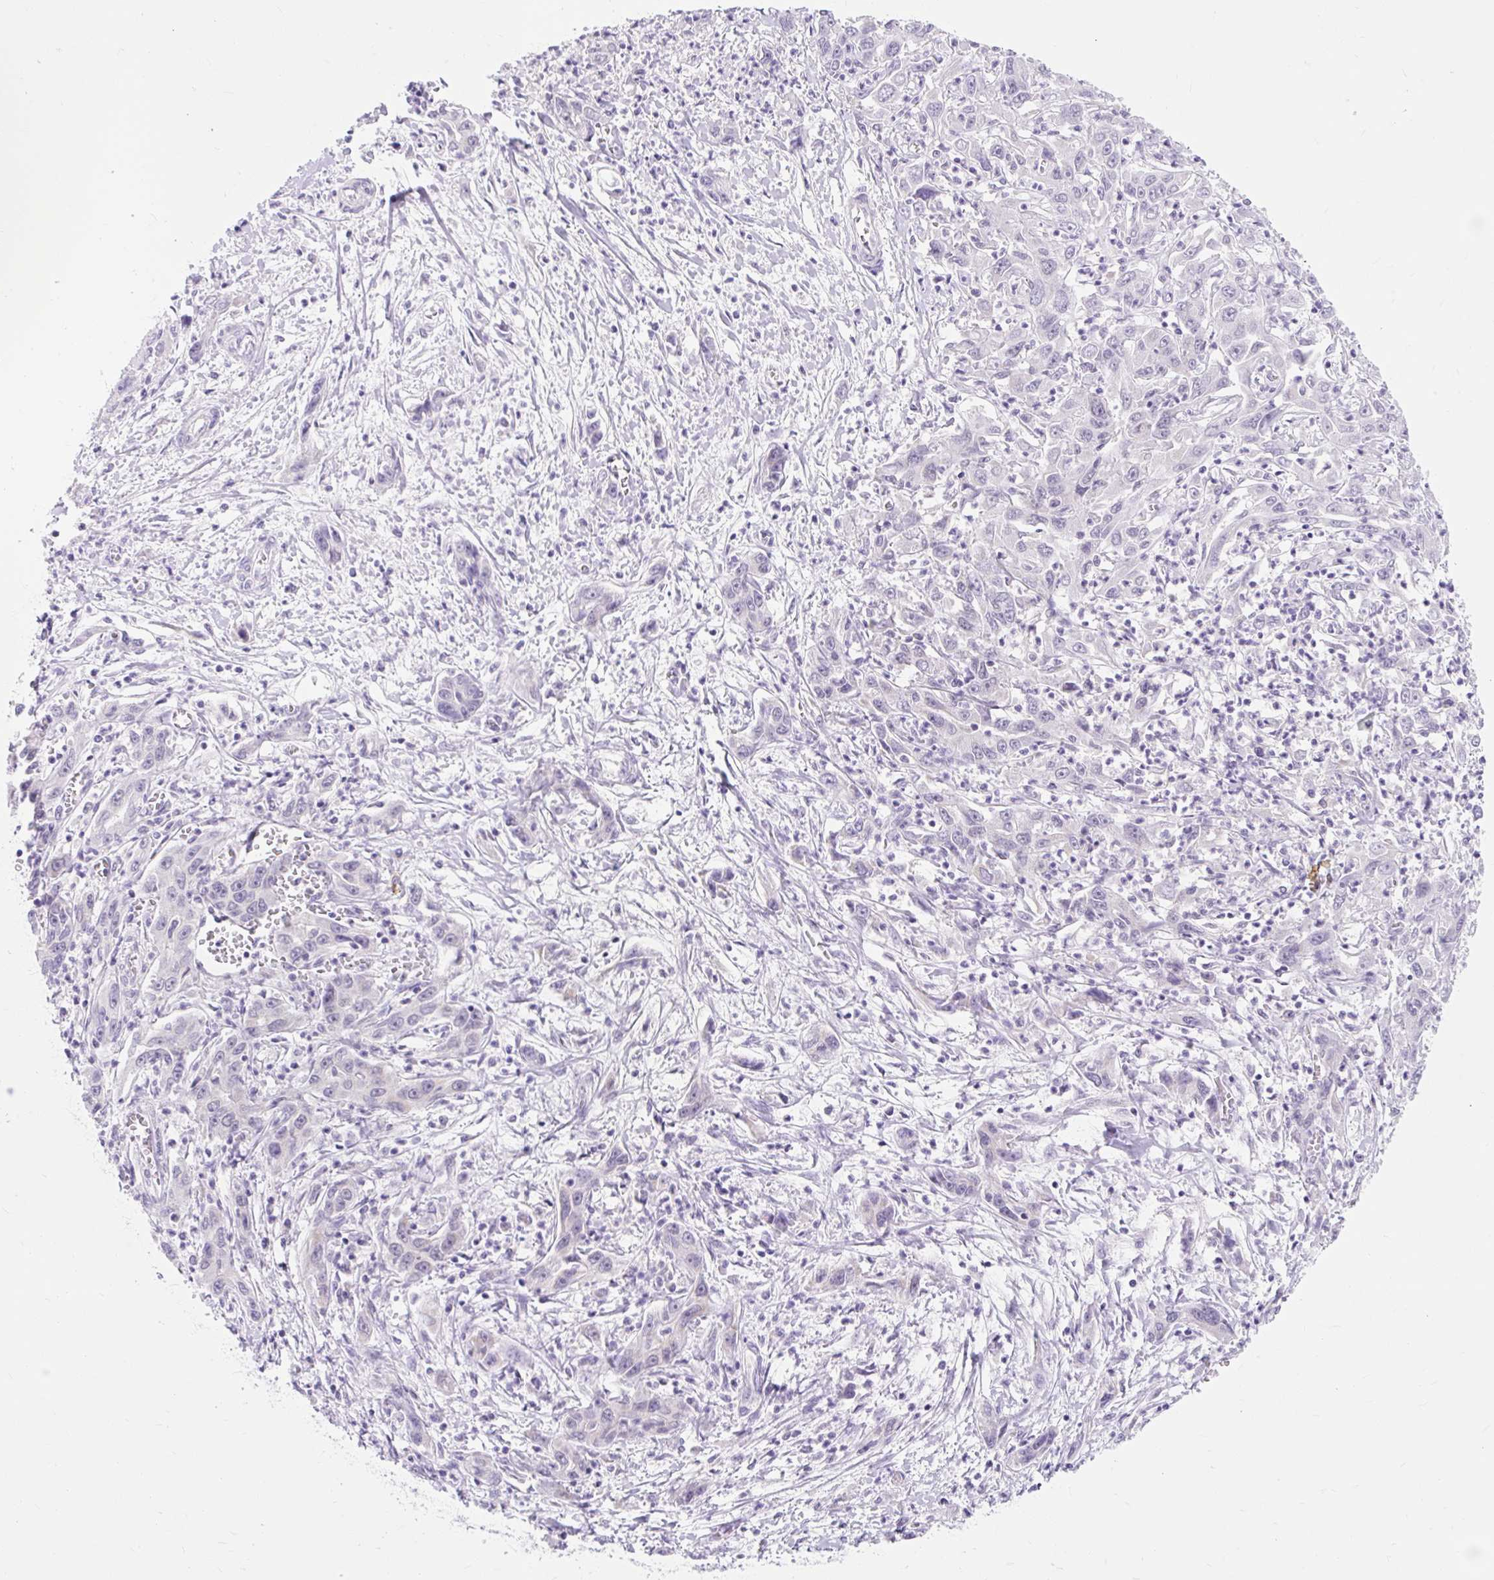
{"staining": {"intensity": "negative", "quantity": "none", "location": "none"}, "tissue": "liver cancer", "cell_type": "Tumor cells", "image_type": "cancer", "snomed": [{"axis": "morphology", "description": "Carcinoma, Hepatocellular, NOS"}, {"axis": "topography", "description": "Liver"}], "caption": "Immunohistochemical staining of human hepatocellular carcinoma (liver) shows no significant staining in tumor cells. Brightfield microscopy of immunohistochemistry stained with DAB (3,3'-diaminobenzidine) (brown) and hematoxylin (blue), captured at high magnification.", "gene": "ITPK1", "patient": {"sex": "male", "age": 63}}